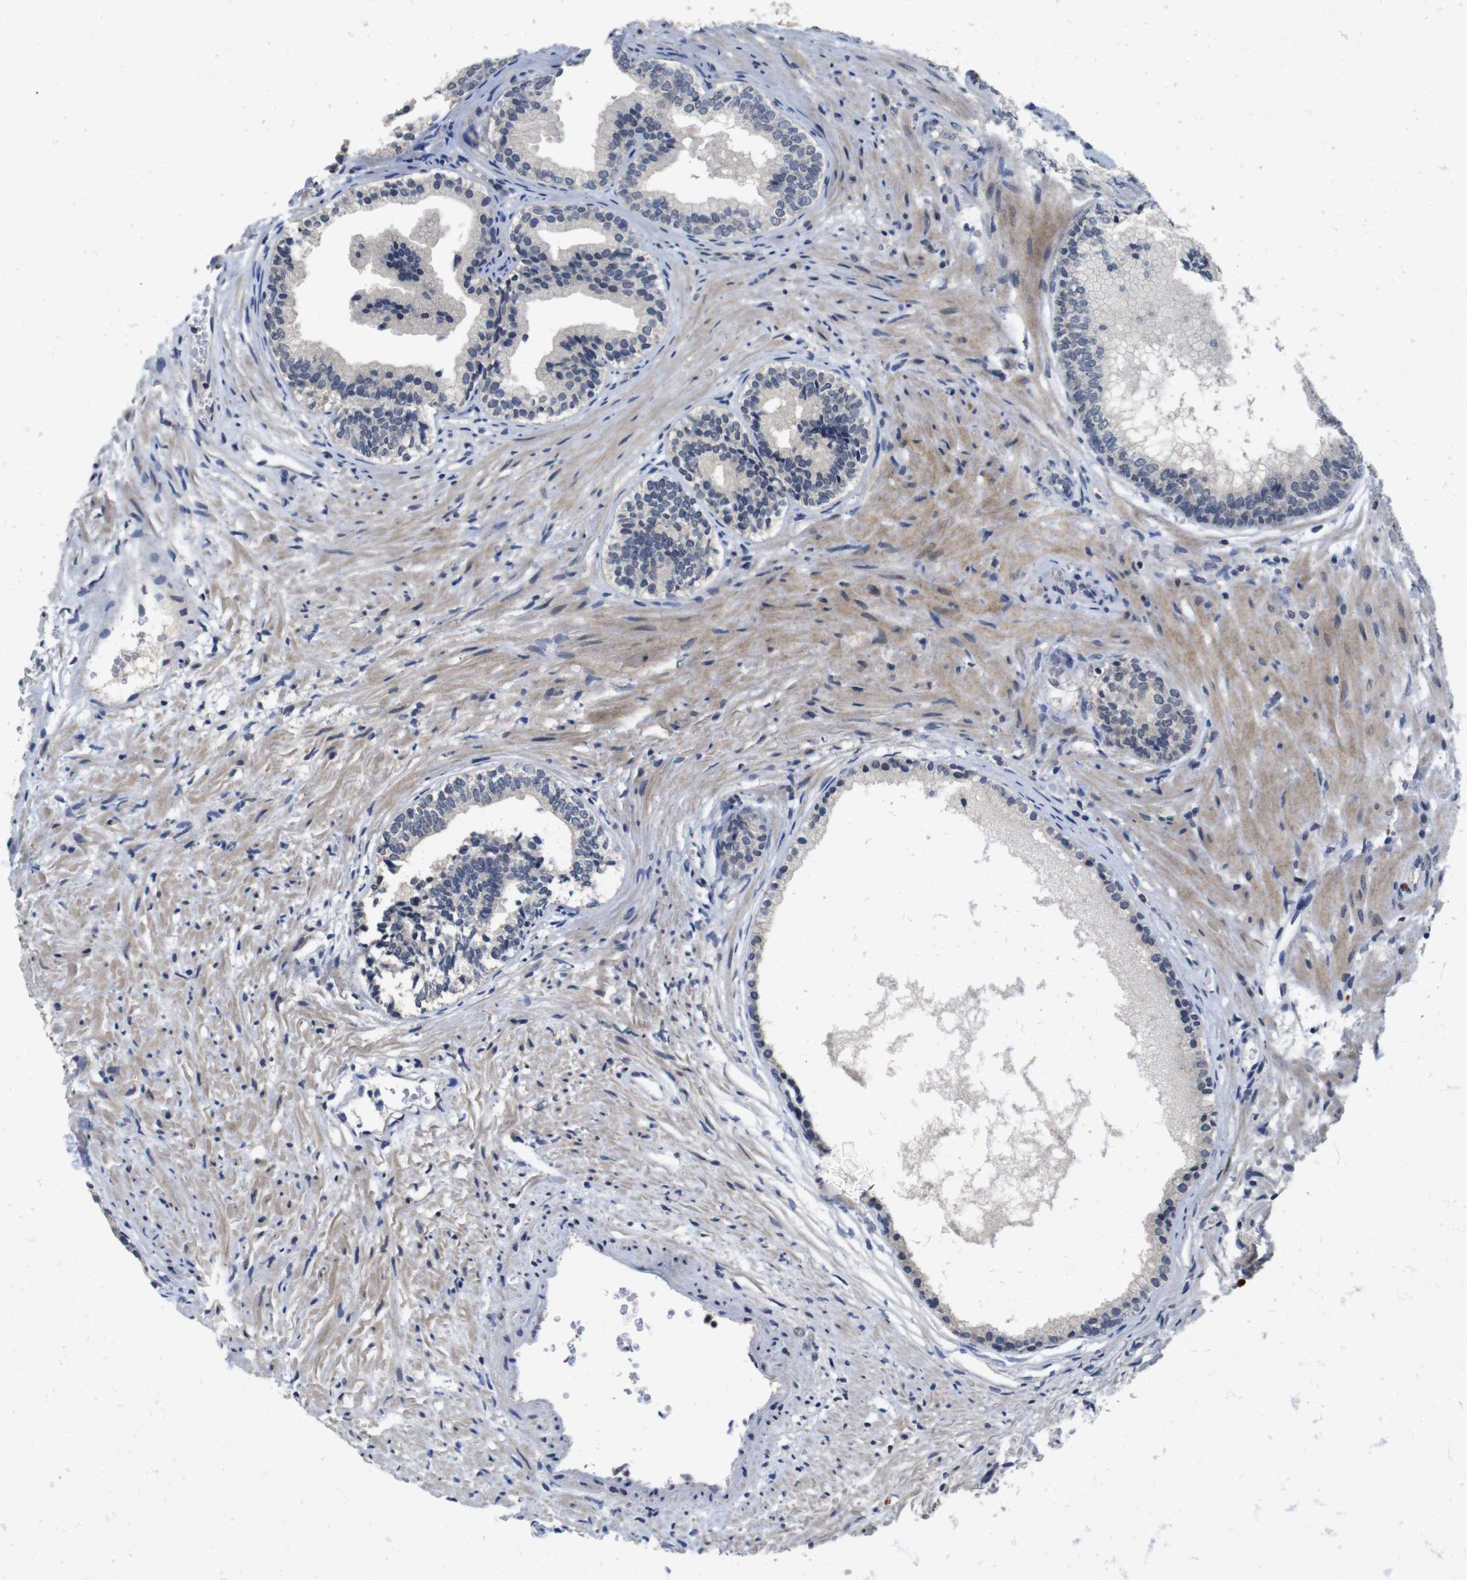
{"staining": {"intensity": "negative", "quantity": "none", "location": "none"}, "tissue": "prostate", "cell_type": "Glandular cells", "image_type": "normal", "snomed": [{"axis": "morphology", "description": "Normal tissue, NOS"}, {"axis": "topography", "description": "Prostate"}], "caption": "Unremarkable prostate was stained to show a protein in brown. There is no significant expression in glandular cells. The staining was performed using DAB to visualize the protein expression in brown, while the nuclei were stained in blue with hematoxylin (Magnification: 20x).", "gene": "SKP2", "patient": {"sex": "male", "age": 76}}